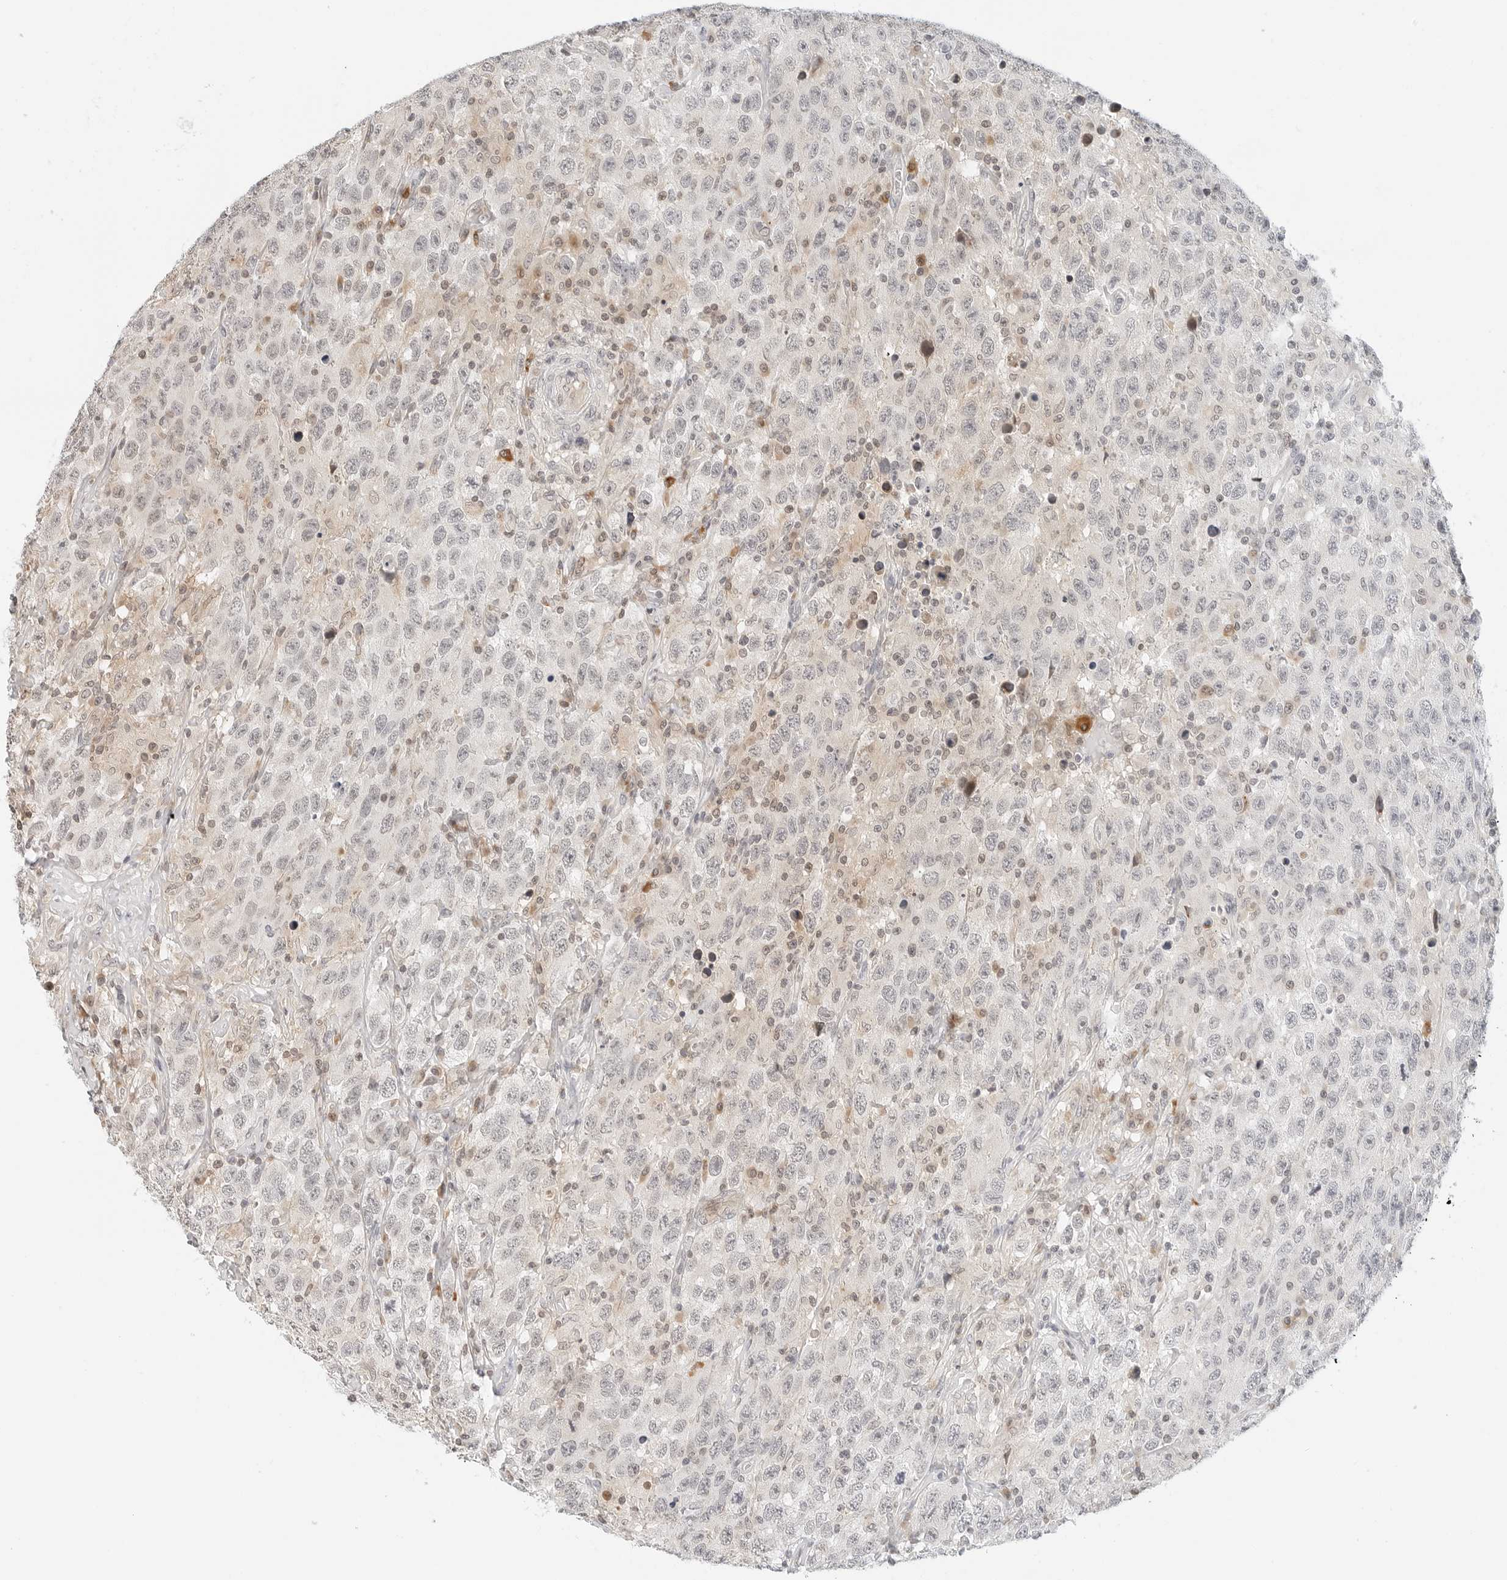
{"staining": {"intensity": "negative", "quantity": "none", "location": "none"}, "tissue": "testis cancer", "cell_type": "Tumor cells", "image_type": "cancer", "snomed": [{"axis": "morphology", "description": "Seminoma, NOS"}, {"axis": "topography", "description": "Testis"}], "caption": "Immunohistochemistry micrograph of testis seminoma stained for a protein (brown), which reveals no positivity in tumor cells.", "gene": "PARP10", "patient": {"sex": "male", "age": 65}}